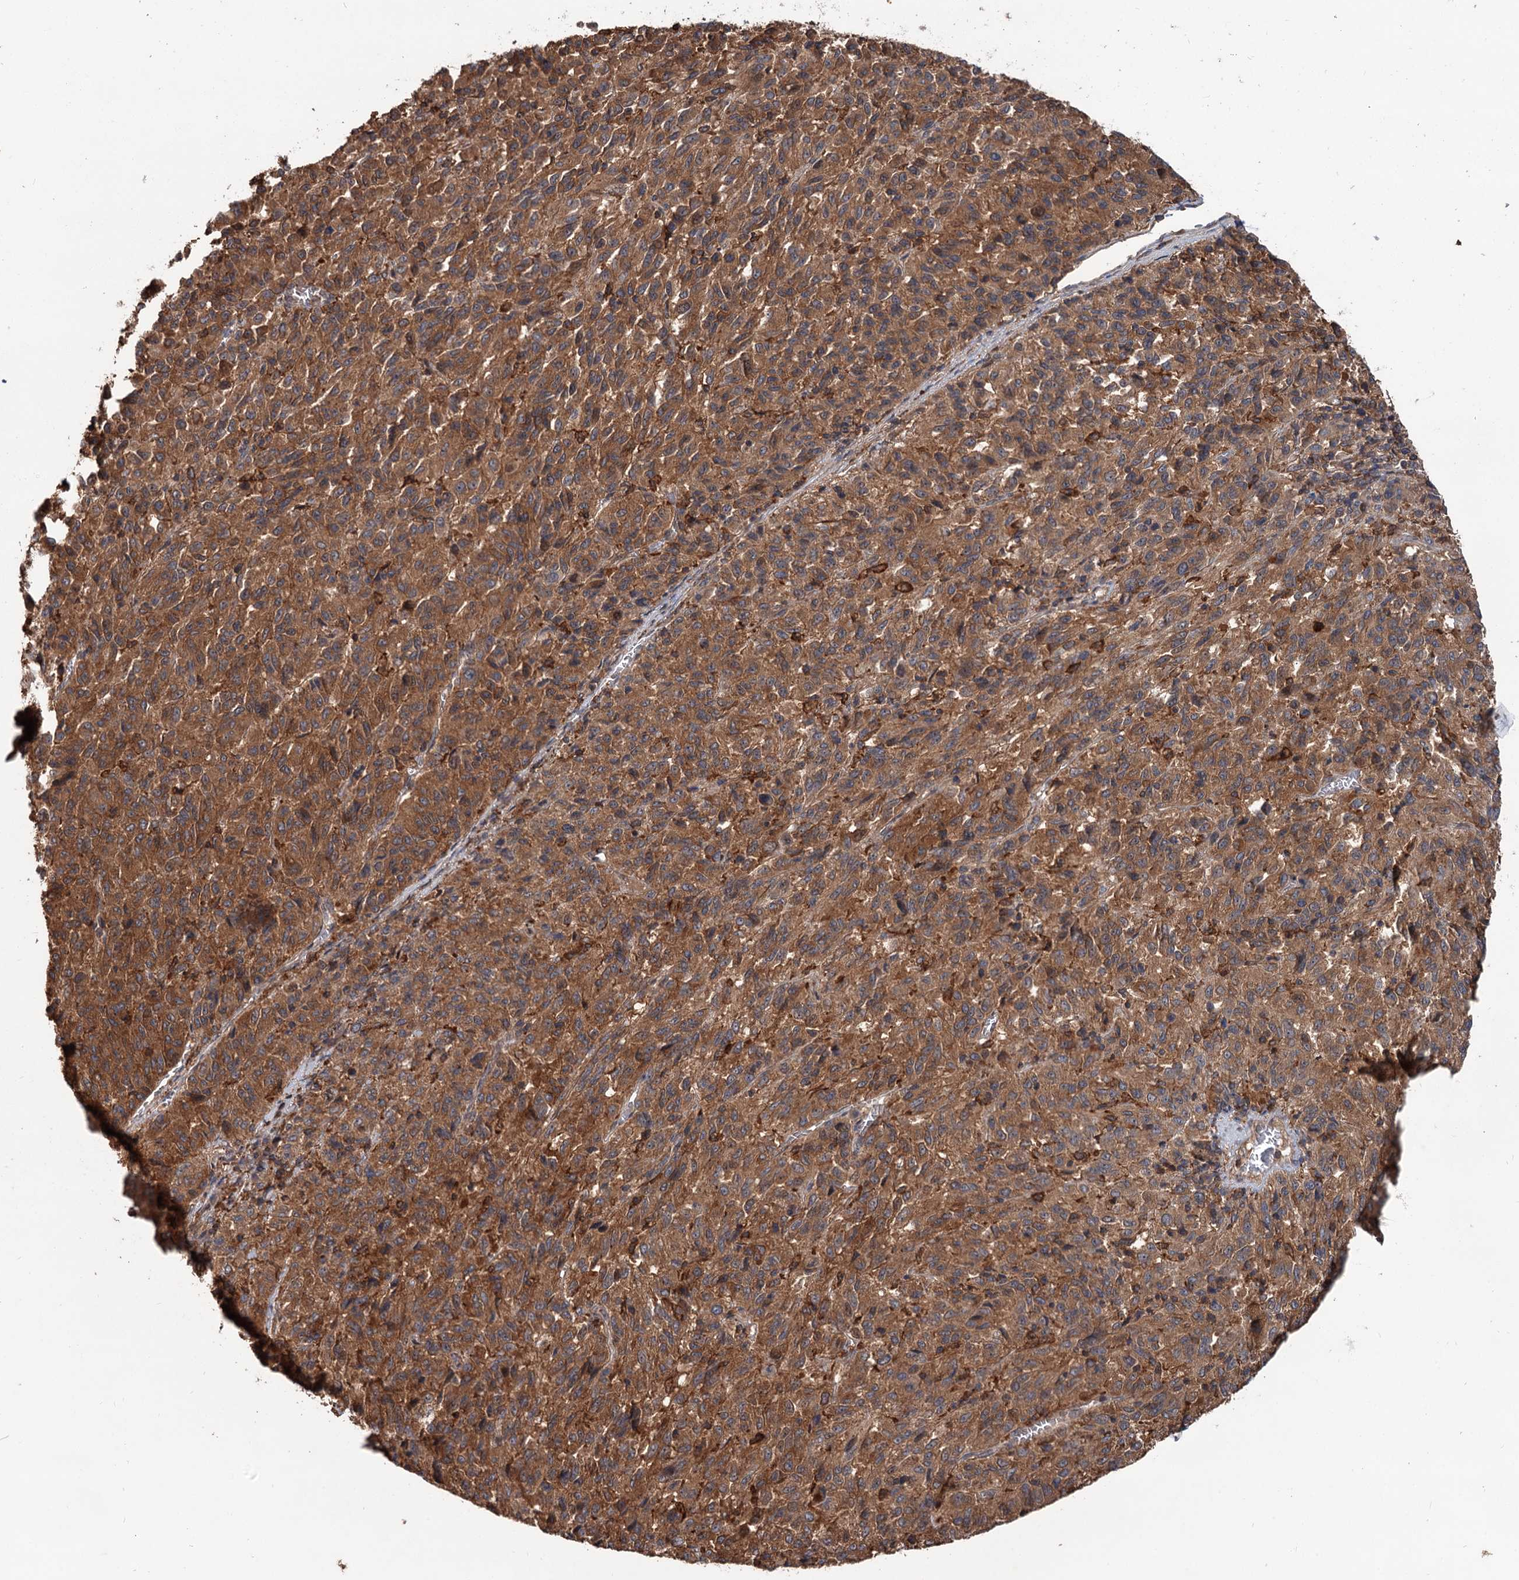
{"staining": {"intensity": "moderate", "quantity": ">75%", "location": "cytoplasmic/membranous"}, "tissue": "melanoma", "cell_type": "Tumor cells", "image_type": "cancer", "snomed": [{"axis": "morphology", "description": "Malignant melanoma, Metastatic site"}, {"axis": "topography", "description": "Lung"}], "caption": "Malignant melanoma (metastatic site) tissue exhibits moderate cytoplasmic/membranous positivity in about >75% of tumor cells, visualized by immunohistochemistry.", "gene": "GRIP1", "patient": {"sex": "male", "age": 64}}